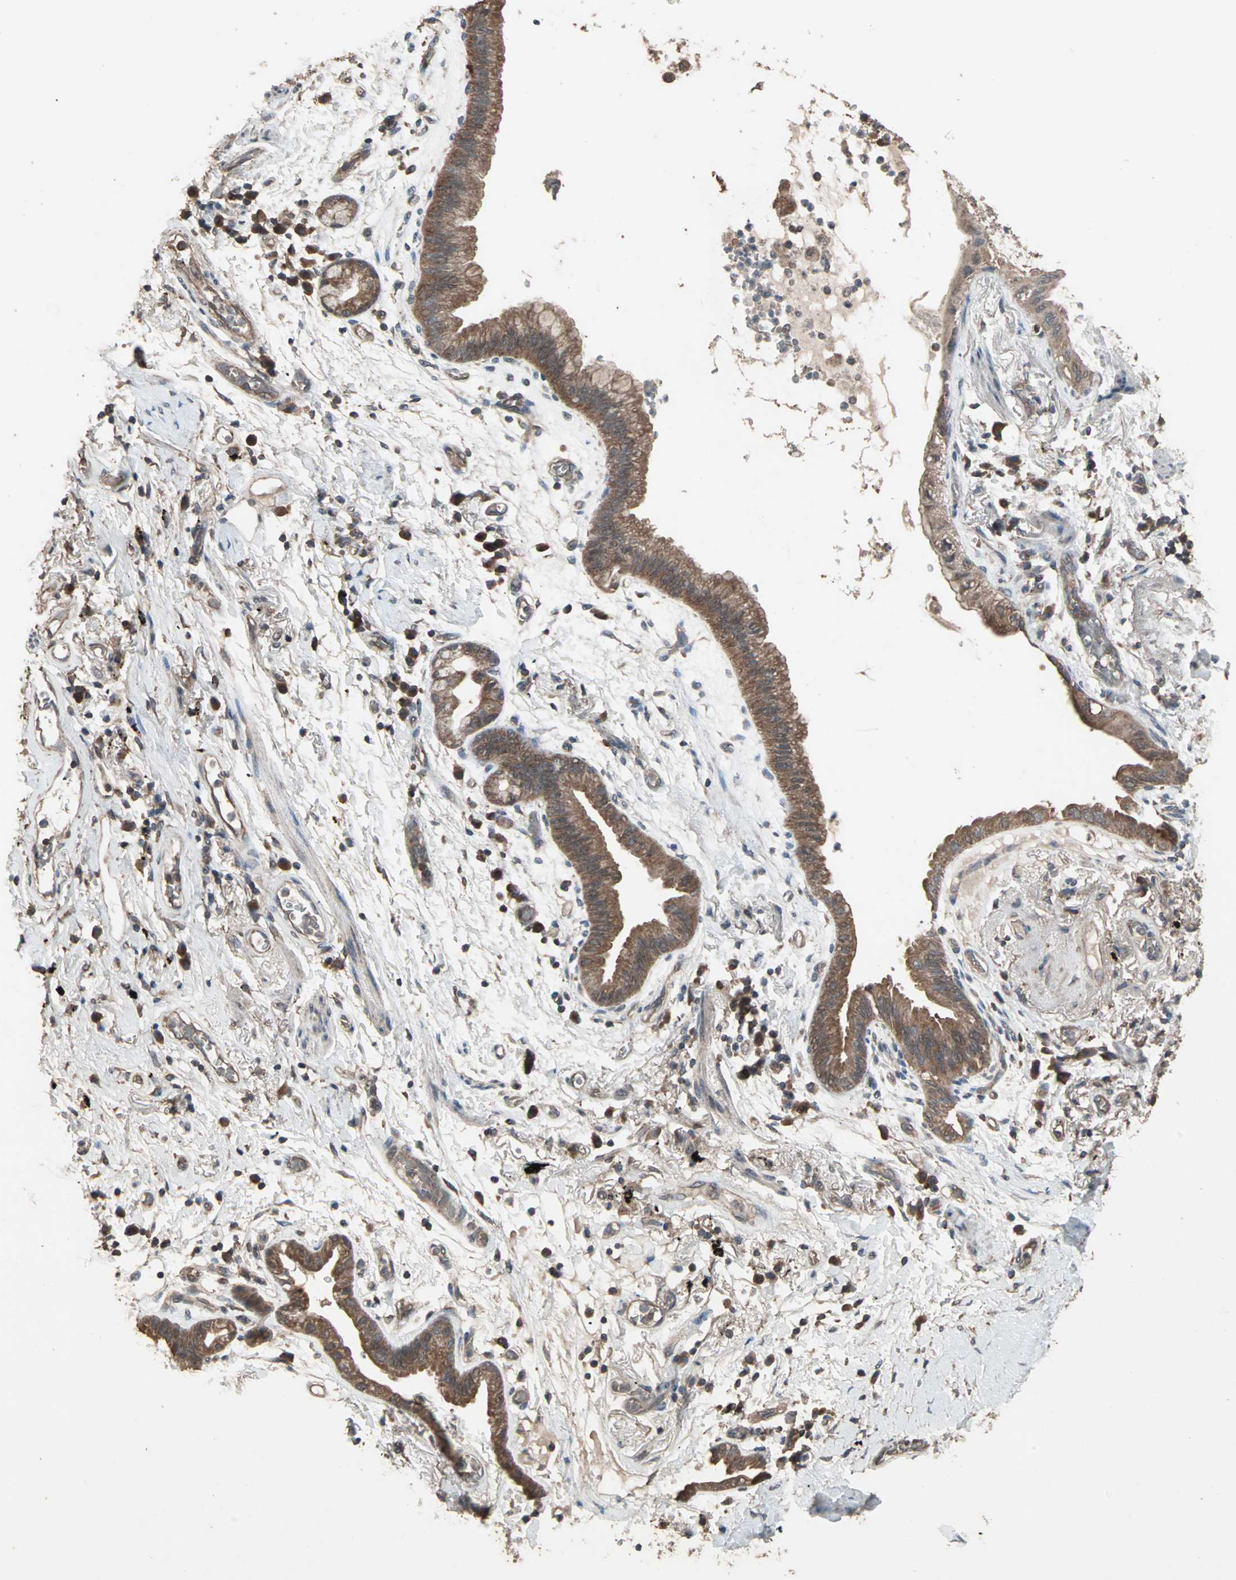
{"staining": {"intensity": "moderate", "quantity": ">75%", "location": "cytoplasmic/membranous"}, "tissue": "lung cancer", "cell_type": "Tumor cells", "image_type": "cancer", "snomed": [{"axis": "morphology", "description": "Adenocarcinoma, NOS"}, {"axis": "topography", "description": "Lung"}], "caption": "A brown stain shows moderate cytoplasmic/membranous expression of a protein in lung cancer (adenocarcinoma) tumor cells. The staining was performed using DAB, with brown indicating positive protein expression. Nuclei are stained blue with hematoxylin.", "gene": "UBAC1", "patient": {"sex": "female", "age": 70}}